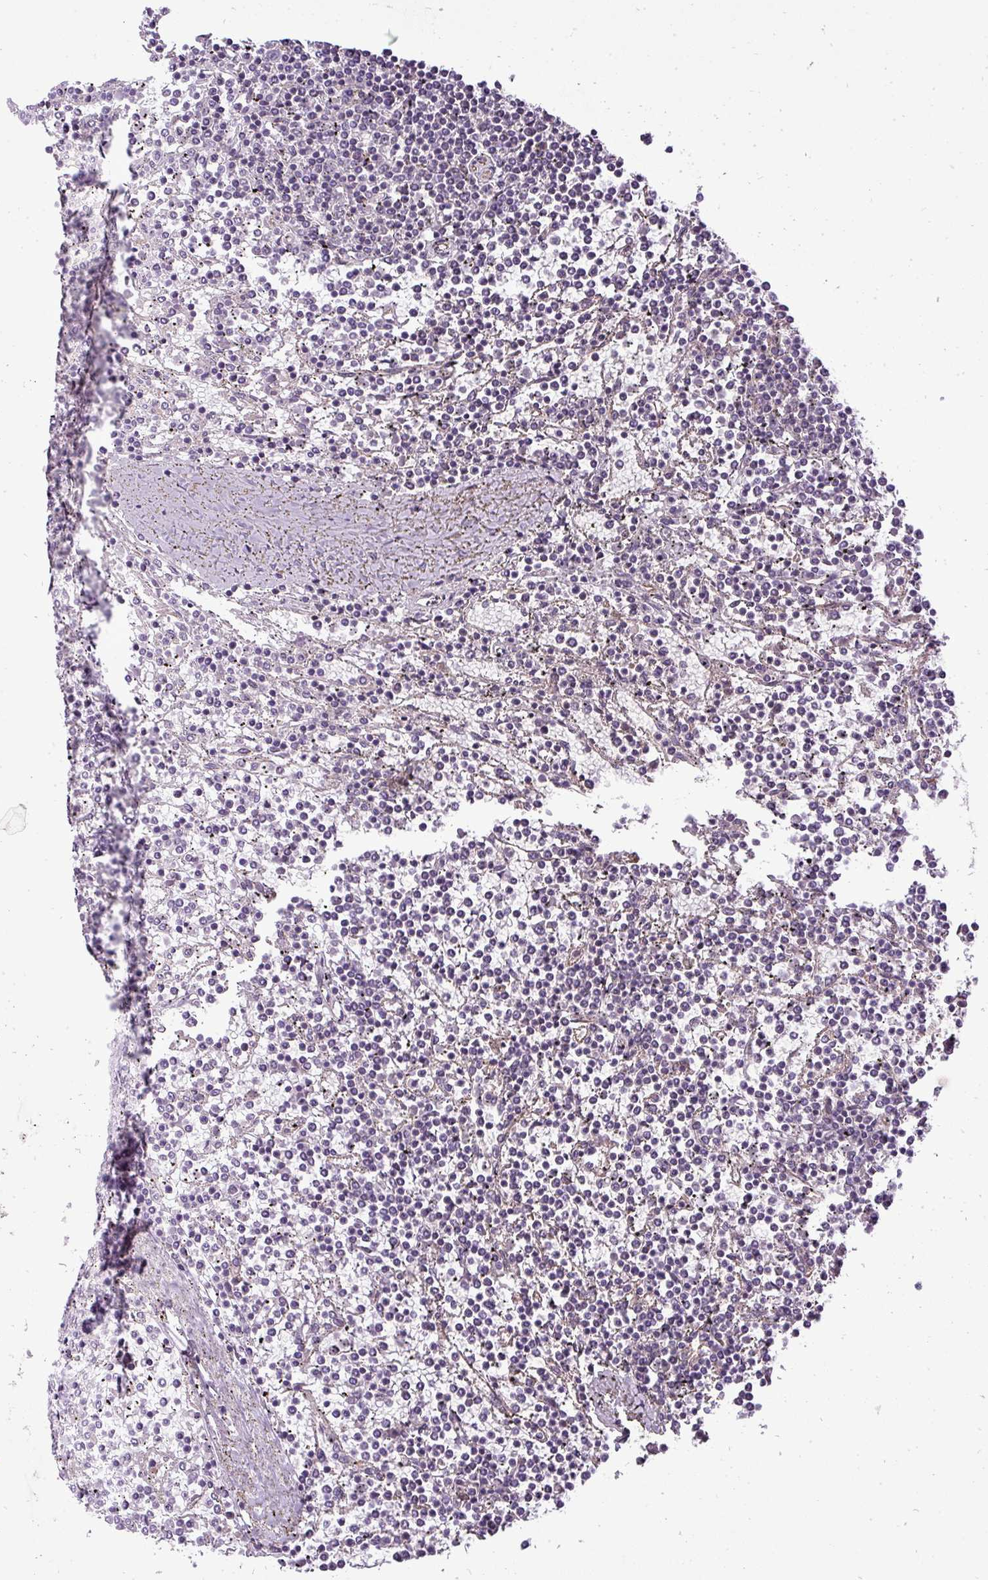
{"staining": {"intensity": "negative", "quantity": "none", "location": "none"}, "tissue": "lymphoma", "cell_type": "Tumor cells", "image_type": "cancer", "snomed": [{"axis": "morphology", "description": "Malignant lymphoma, non-Hodgkin's type, Low grade"}, {"axis": "topography", "description": "Spleen"}], "caption": "This image is of malignant lymphoma, non-Hodgkin's type (low-grade) stained with immunohistochemistry (IHC) to label a protein in brown with the nuclei are counter-stained blue. There is no positivity in tumor cells. (Stains: DAB immunohistochemistry with hematoxylin counter stain, Microscopy: brightfield microscopy at high magnification).", "gene": "PDRG1", "patient": {"sex": "female", "age": 19}}